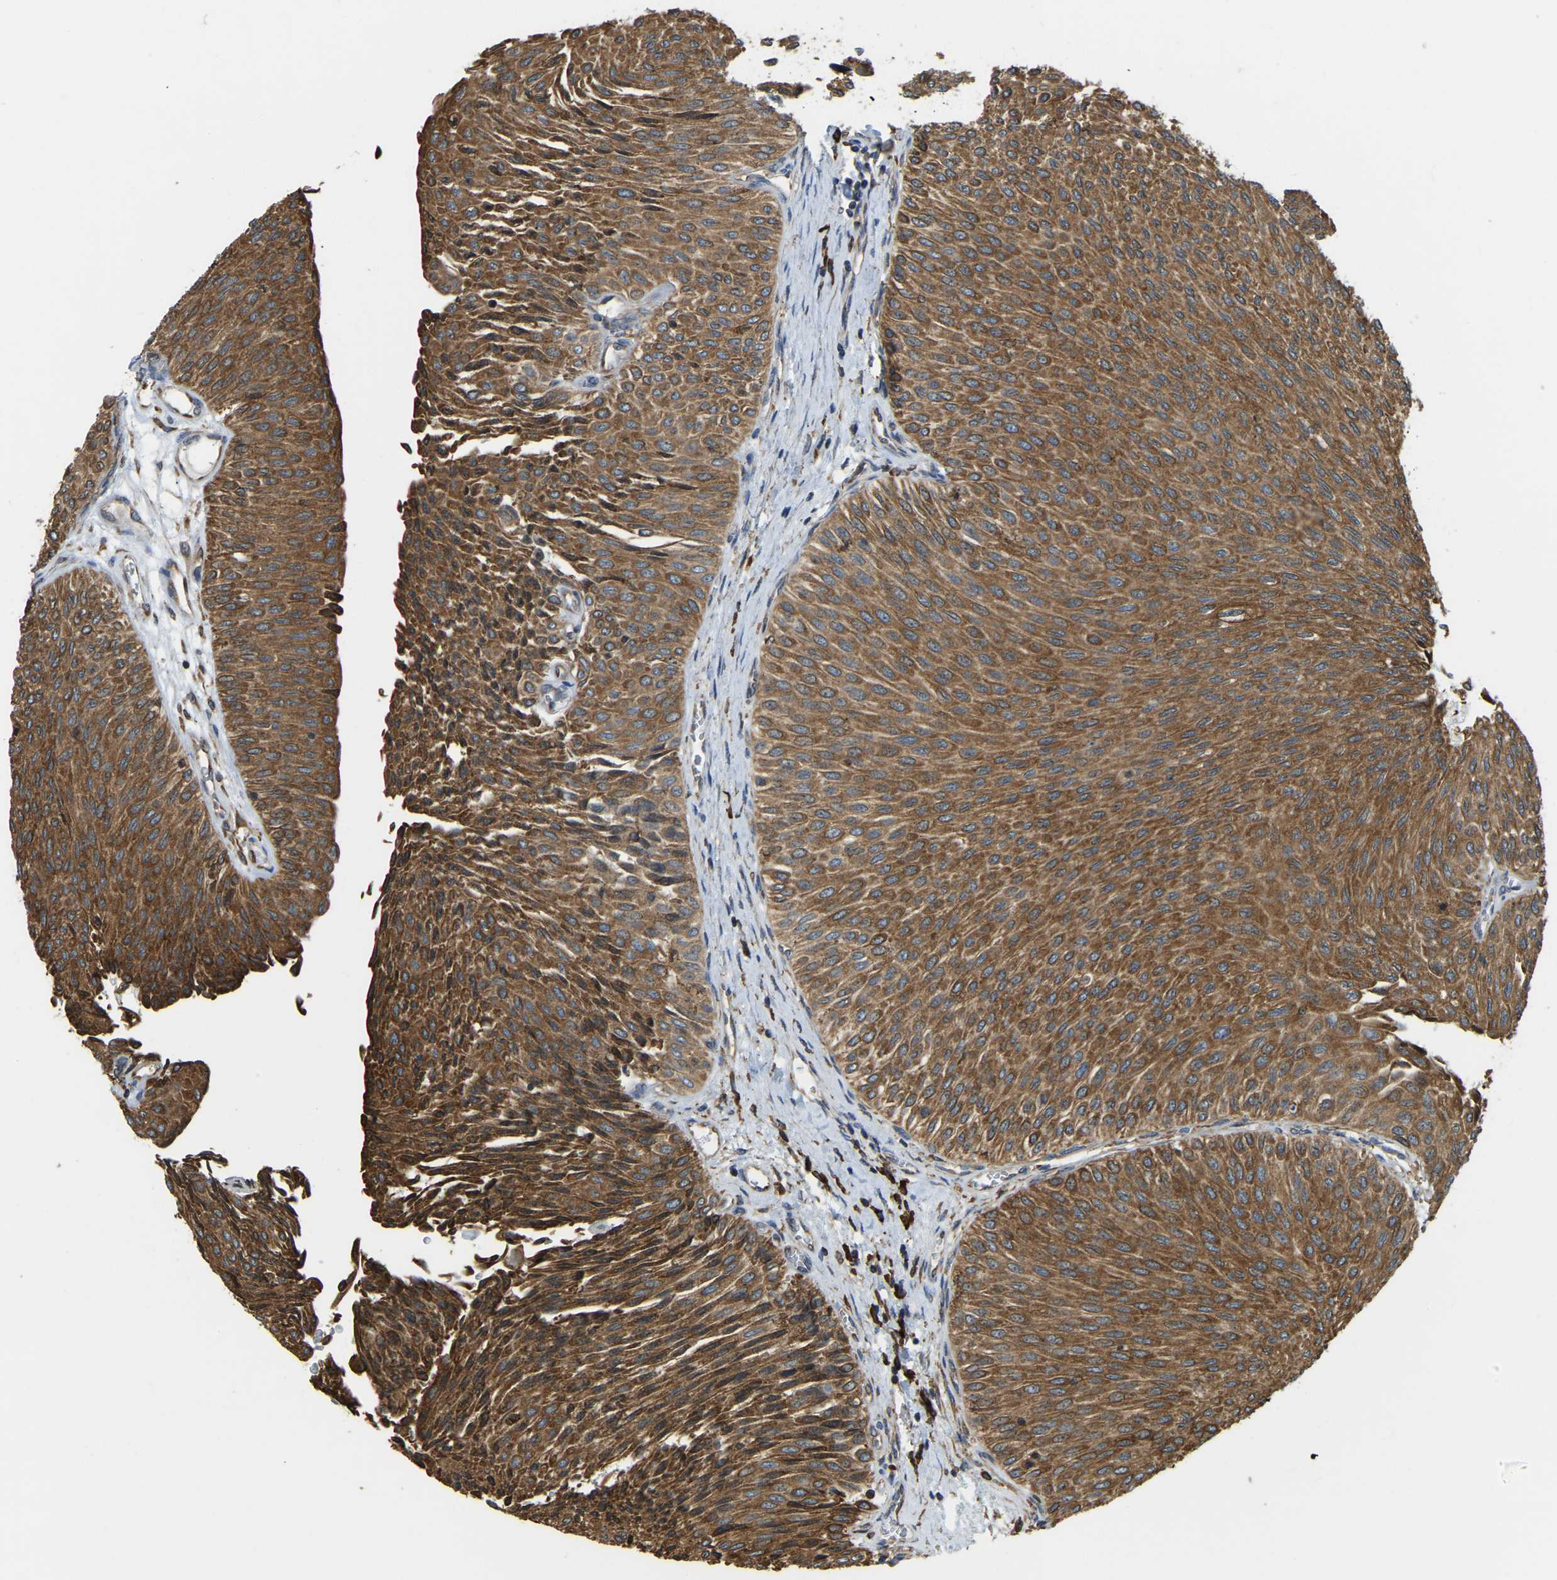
{"staining": {"intensity": "strong", "quantity": ">75%", "location": "cytoplasmic/membranous"}, "tissue": "urothelial cancer", "cell_type": "Tumor cells", "image_type": "cancer", "snomed": [{"axis": "morphology", "description": "Urothelial carcinoma, Low grade"}, {"axis": "topography", "description": "Urinary bladder"}], "caption": "Brown immunohistochemical staining in urothelial cancer displays strong cytoplasmic/membranous staining in approximately >75% of tumor cells. (DAB (3,3'-diaminobenzidine) = brown stain, brightfield microscopy at high magnification).", "gene": "RNF115", "patient": {"sex": "male", "age": 78}}